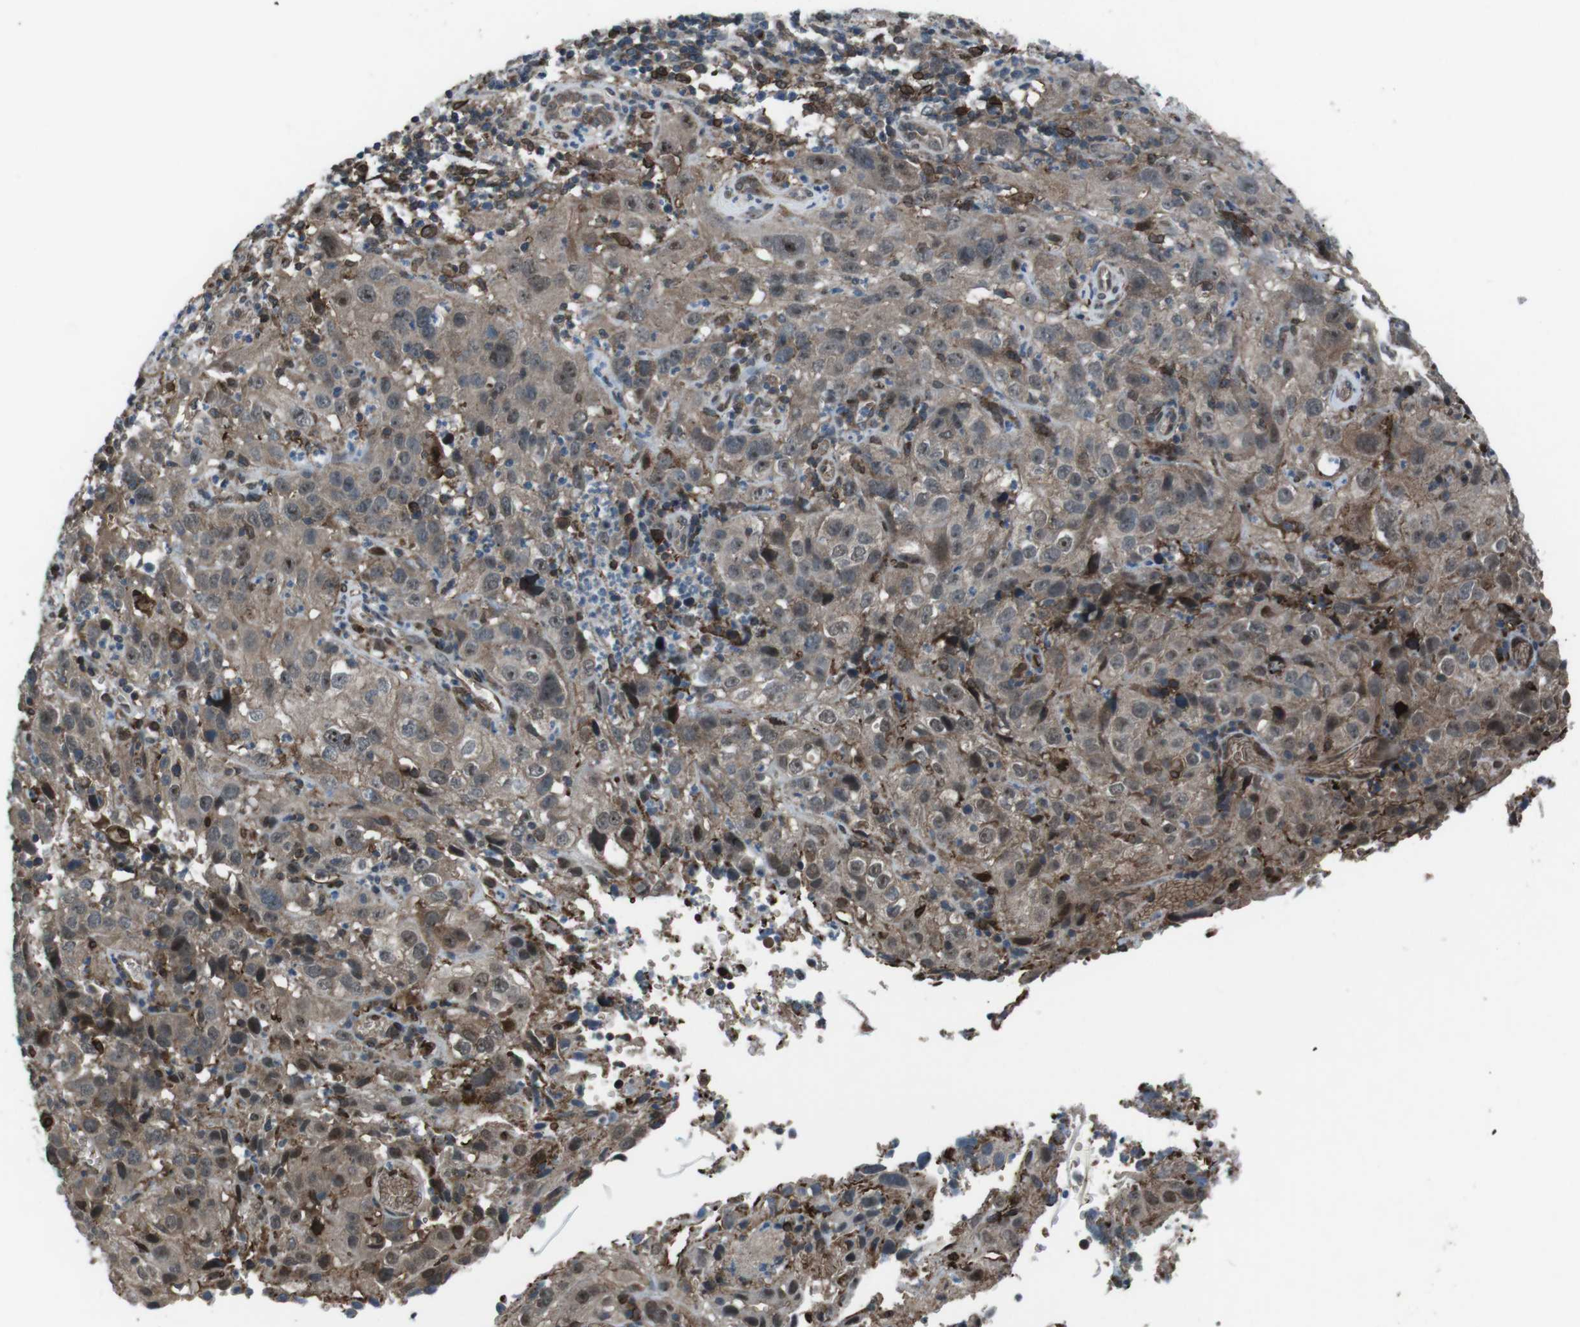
{"staining": {"intensity": "weak", "quantity": ">75%", "location": "cytoplasmic/membranous,nuclear"}, "tissue": "cervical cancer", "cell_type": "Tumor cells", "image_type": "cancer", "snomed": [{"axis": "morphology", "description": "Squamous cell carcinoma, NOS"}, {"axis": "topography", "description": "Cervix"}], "caption": "Protein expression by immunohistochemistry displays weak cytoplasmic/membranous and nuclear expression in approximately >75% of tumor cells in cervical cancer. (brown staining indicates protein expression, while blue staining denotes nuclei).", "gene": "GDF10", "patient": {"sex": "female", "age": 32}}